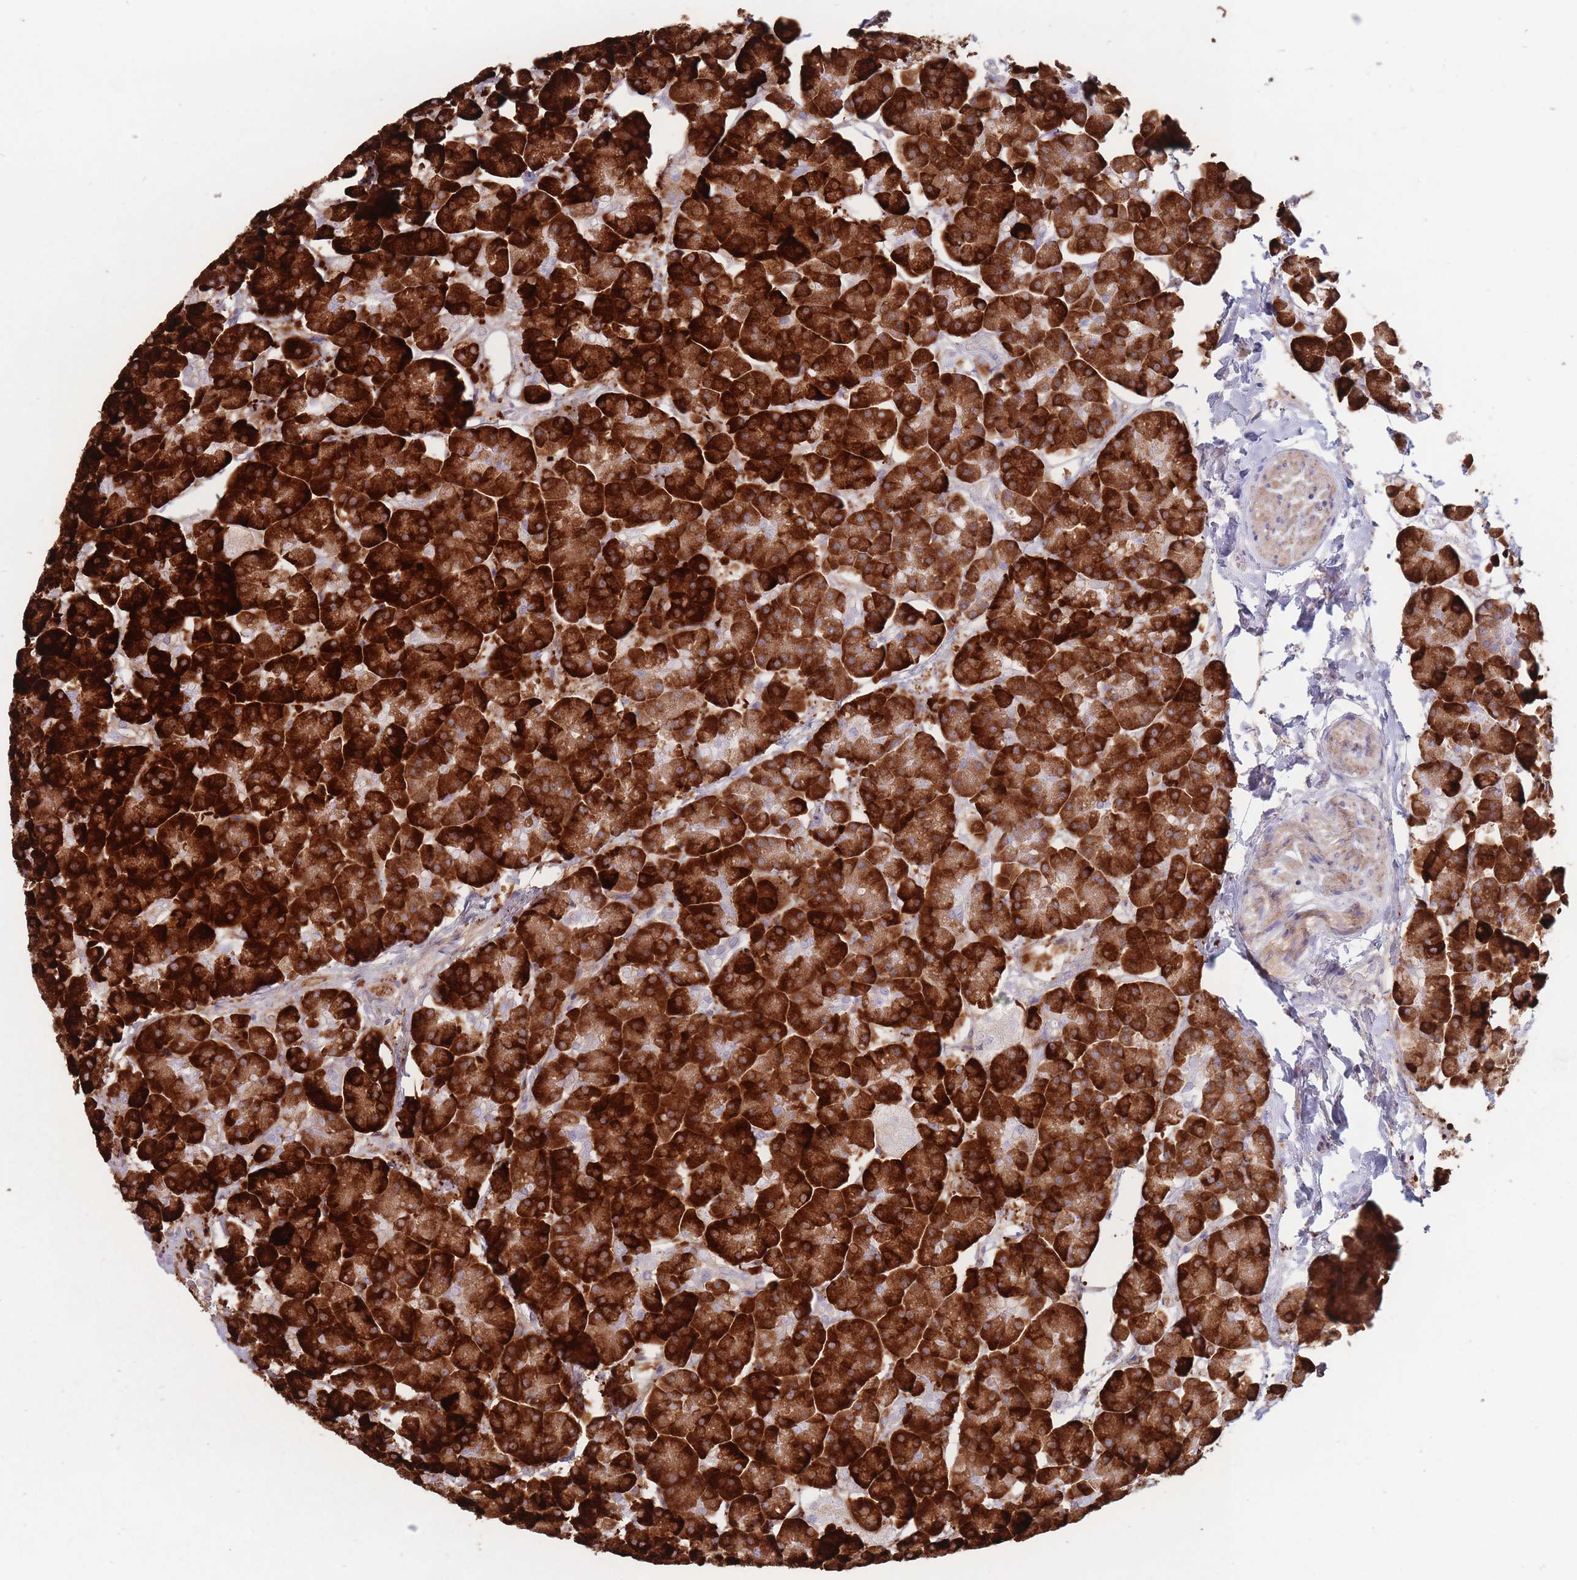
{"staining": {"intensity": "strong", "quantity": ">75%", "location": "cytoplasmic/membranous"}, "tissue": "pancreas", "cell_type": "Exocrine glandular cells", "image_type": "normal", "snomed": [{"axis": "morphology", "description": "Normal tissue, NOS"}, {"axis": "topography", "description": "Pancreas"}, {"axis": "topography", "description": "Peripheral nerve tissue"}], "caption": "An IHC micrograph of benign tissue is shown. Protein staining in brown shows strong cytoplasmic/membranous positivity in pancreas within exocrine glandular cells.", "gene": "PLPP1", "patient": {"sex": "male", "age": 54}}